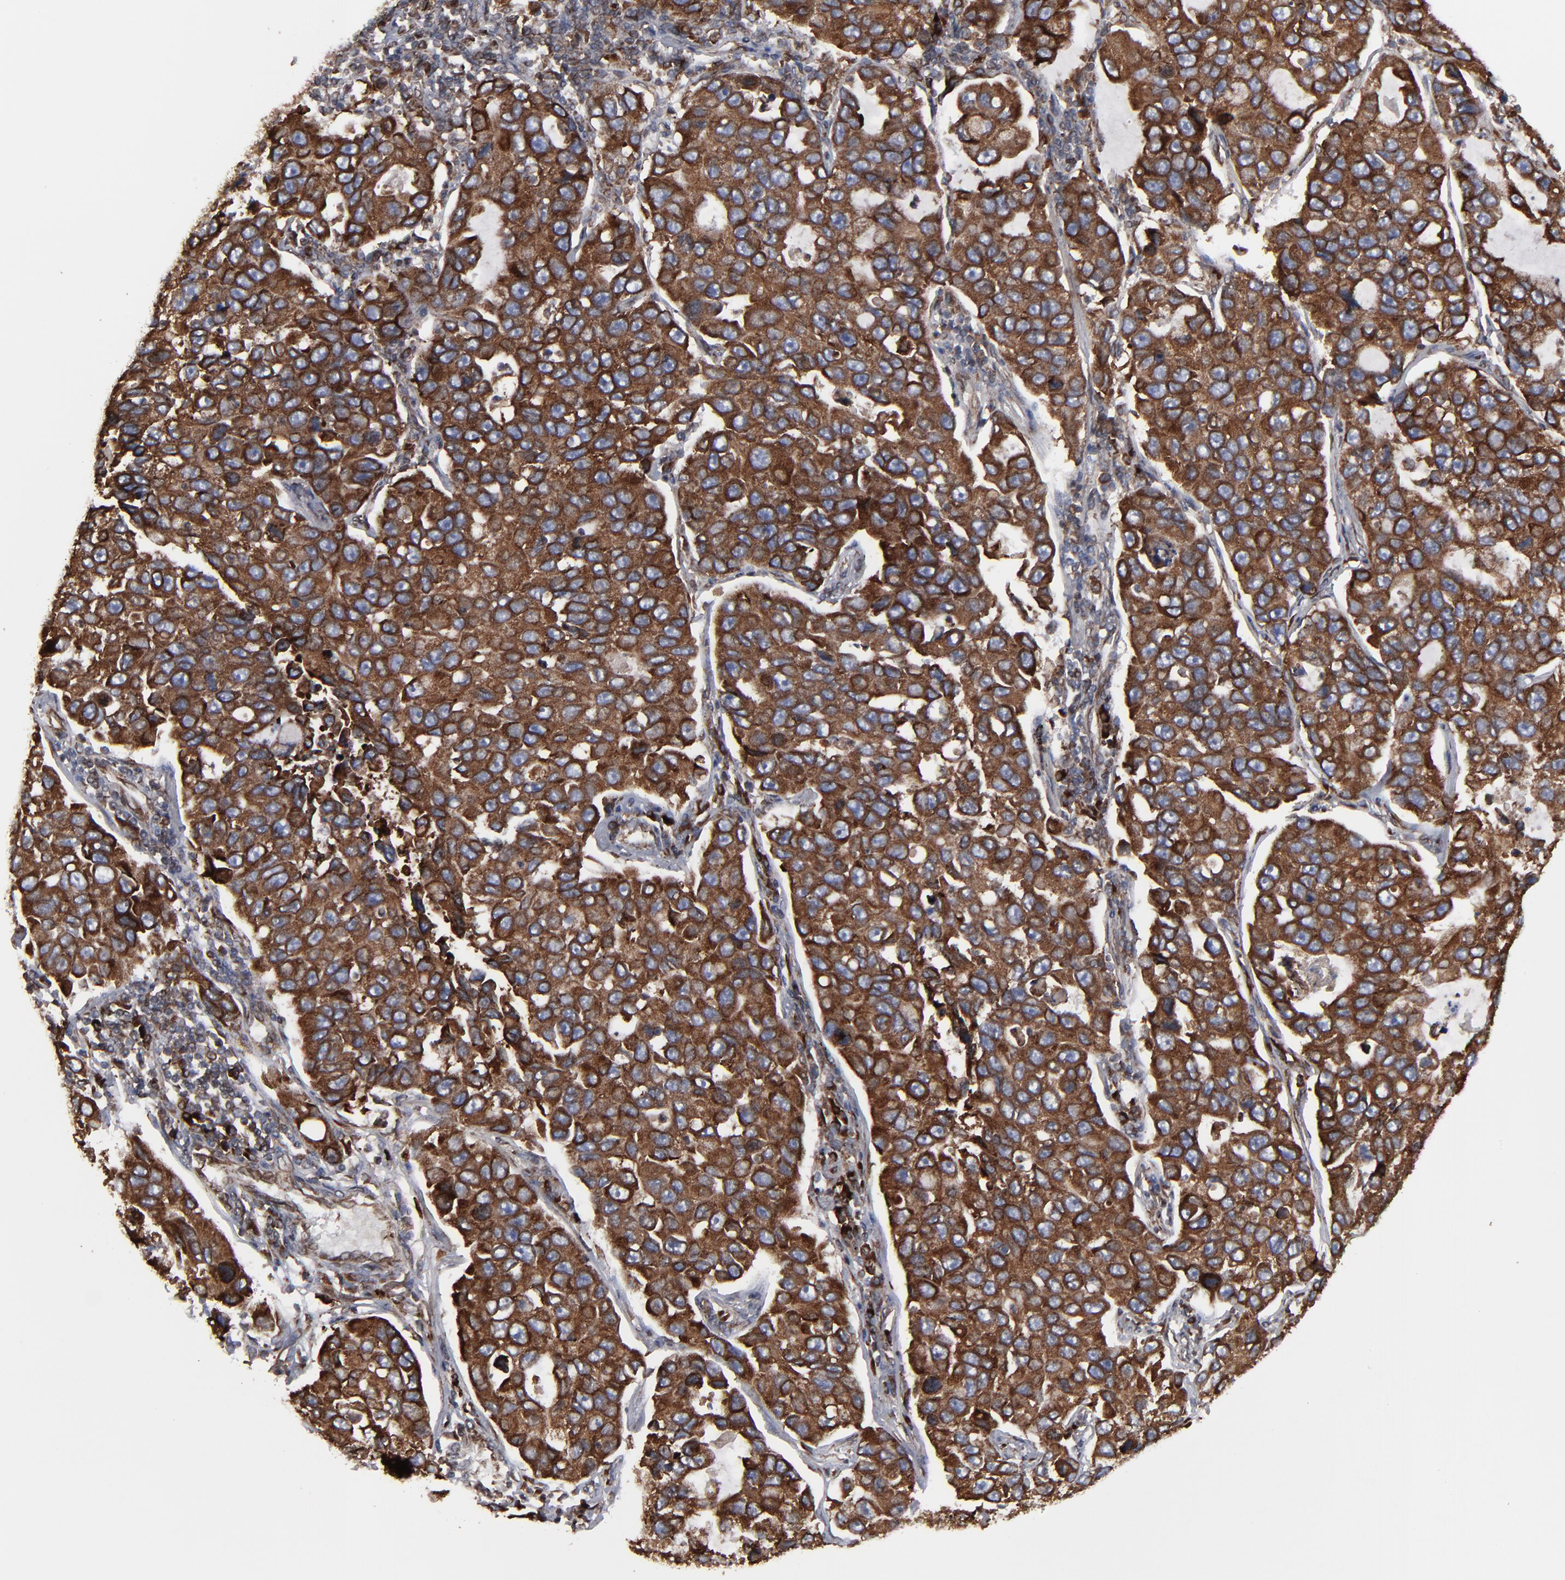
{"staining": {"intensity": "strong", "quantity": ">75%", "location": "cytoplasmic/membranous"}, "tissue": "lung cancer", "cell_type": "Tumor cells", "image_type": "cancer", "snomed": [{"axis": "morphology", "description": "Adenocarcinoma, NOS"}, {"axis": "topography", "description": "Lung"}], "caption": "High-magnification brightfield microscopy of lung cancer (adenocarcinoma) stained with DAB (brown) and counterstained with hematoxylin (blue). tumor cells exhibit strong cytoplasmic/membranous expression is seen in approximately>75% of cells.", "gene": "CNIH1", "patient": {"sex": "male", "age": 64}}